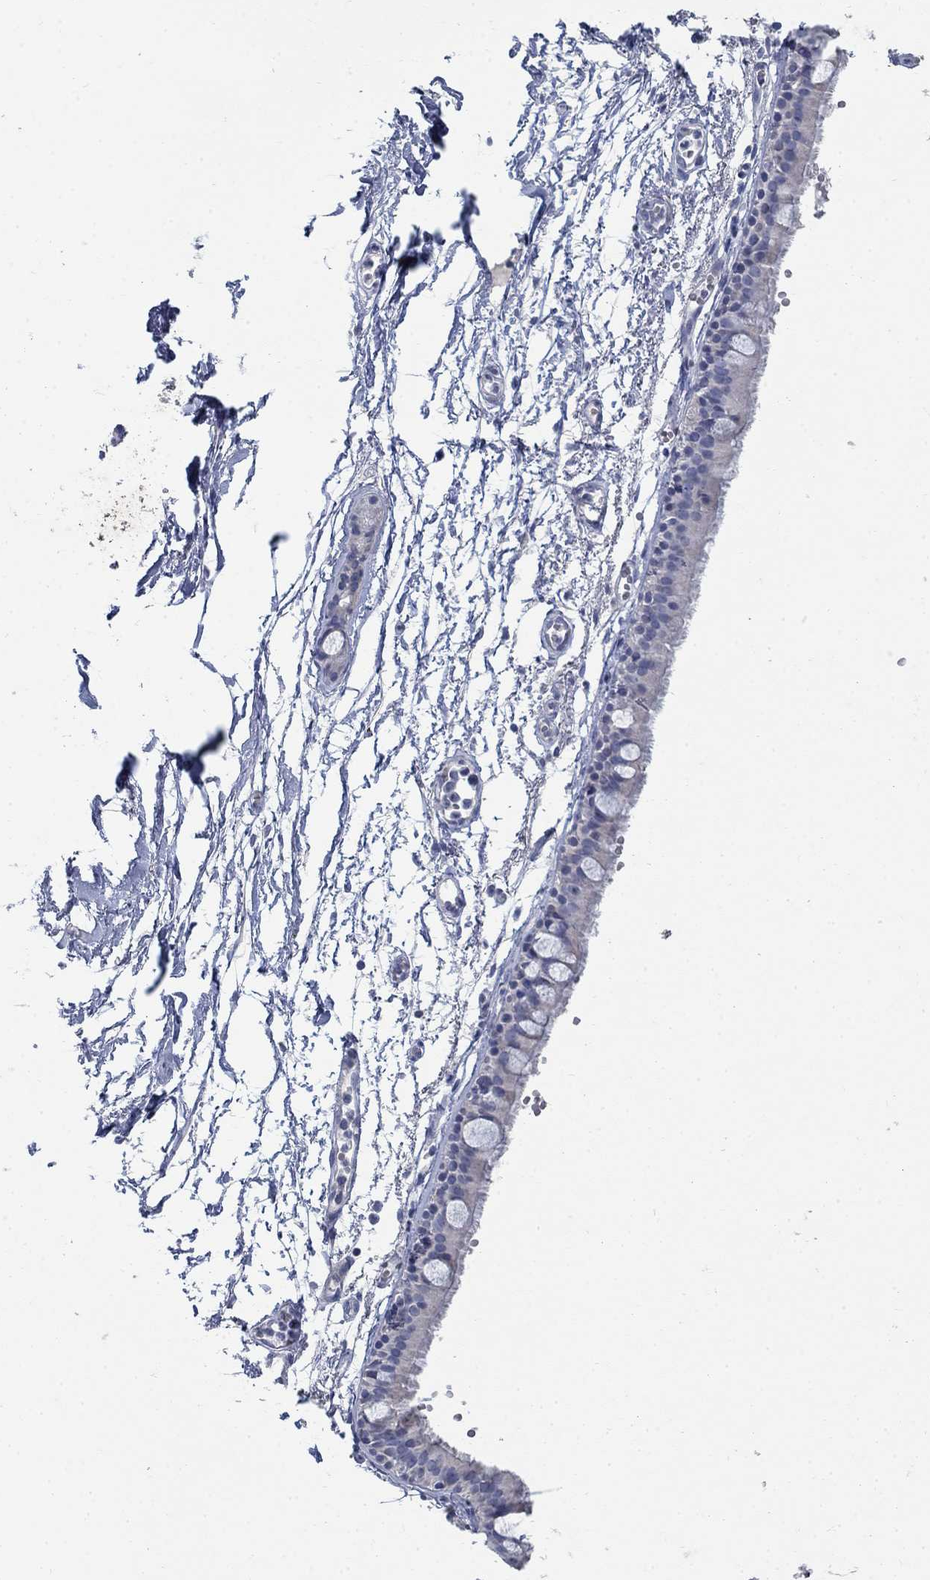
{"staining": {"intensity": "negative", "quantity": "none", "location": "none"}, "tissue": "bronchus", "cell_type": "Respiratory epithelial cells", "image_type": "normal", "snomed": [{"axis": "morphology", "description": "Normal tissue, NOS"}, {"axis": "topography", "description": "Cartilage tissue"}, {"axis": "topography", "description": "Bronchus"}], "caption": "DAB immunohistochemical staining of unremarkable human bronchus exhibits no significant positivity in respiratory epithelial cells. (DAB (3,3'-diaminobenzidine) immunohistochemistry with hematoxylin counter stain).", "gene": "DNER", "patient": {"sex": "male", "age": 66}}